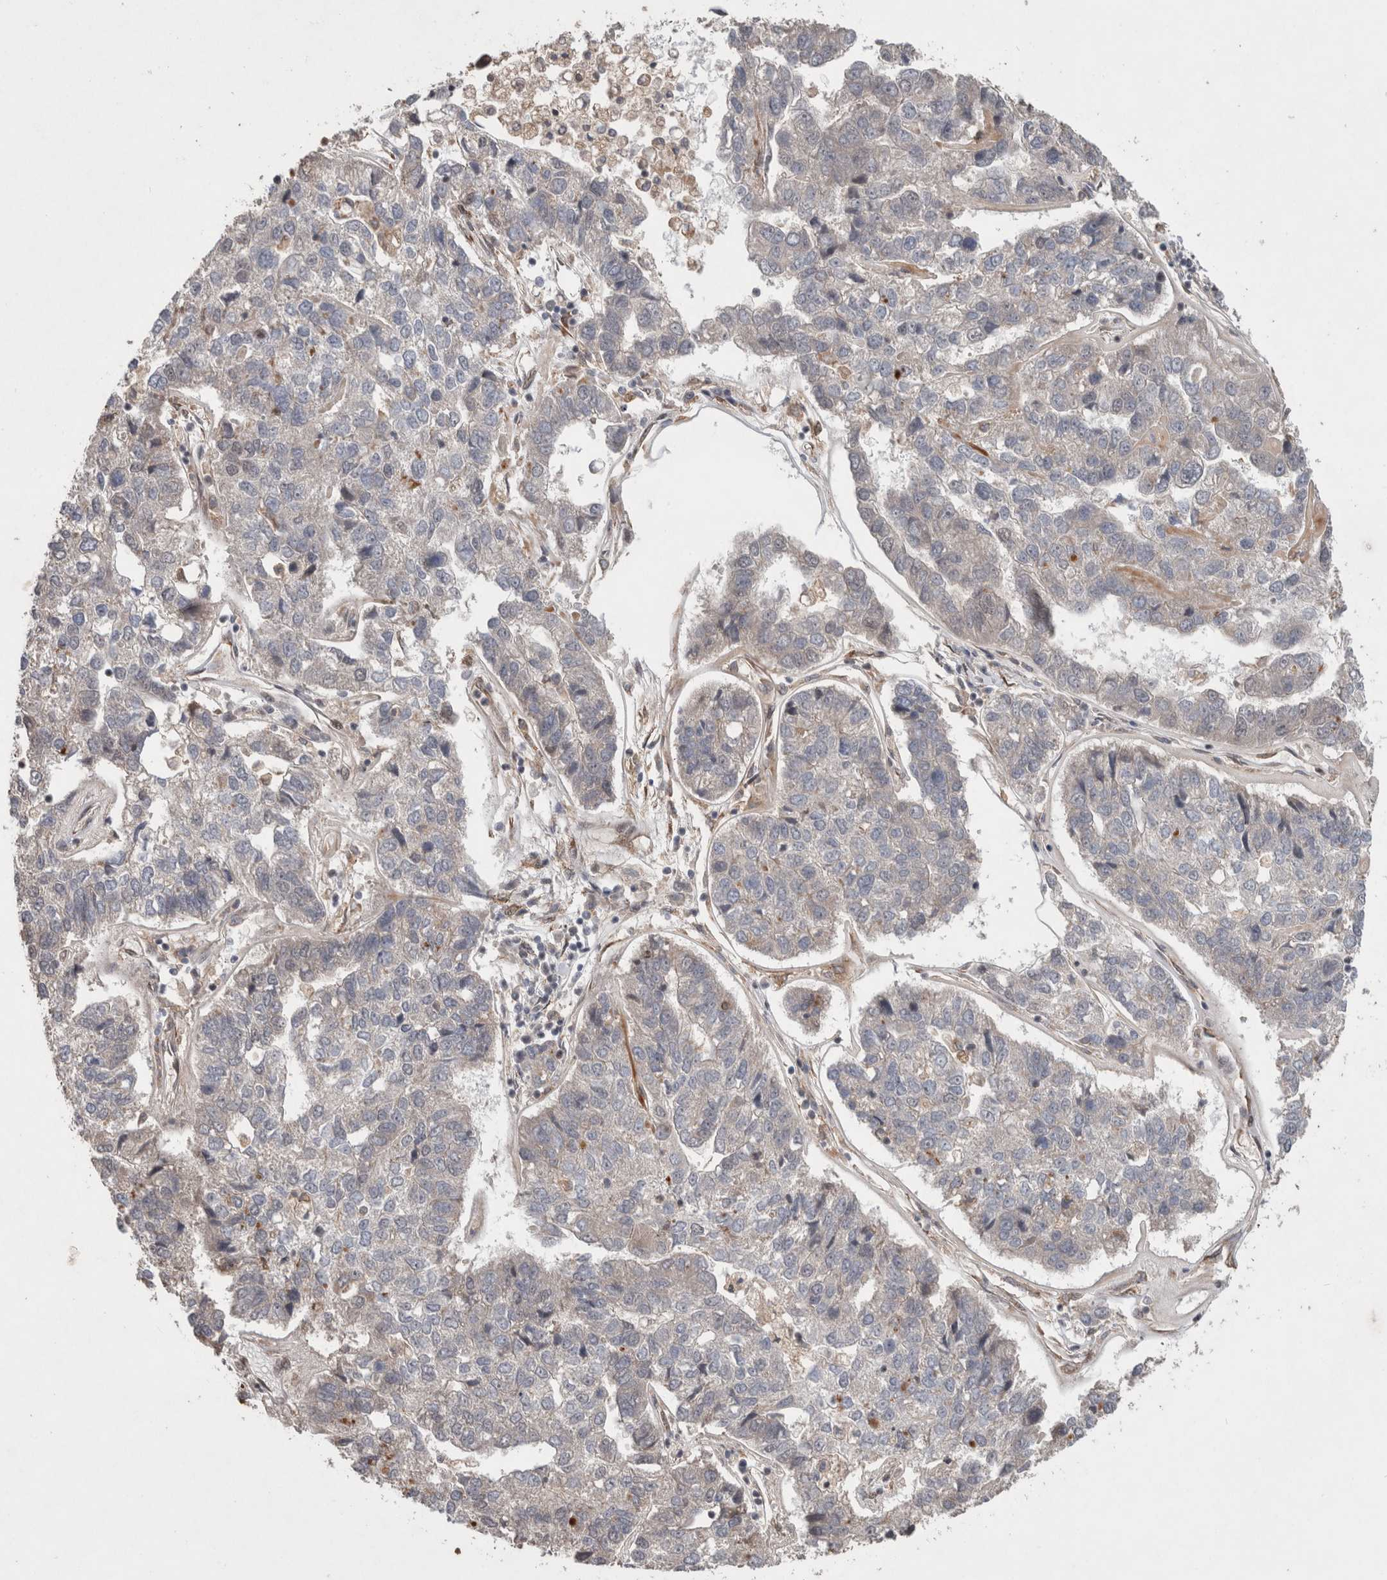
{"staining": {"intensity": "negative", "quantity": "none", "location": "none"}, "tissue": "pancreatic cancer", "cell_type": "Tumor cells", "image_type": "cancer", "snomed": [{"axis": "morphology", "description": "Adenocarcinoma, NOS"}, {"axis": "topography", "description": "Pancreas"}], "caption": "The immunohistochemistry micrograph has no significant expression in tumor cells of pancreatic cancer (adenocarcinoma) tissue. (Immunohistochemistry, brightfield microscopy, high magnification).", "gene": "GIMAP6", "patient": {"sex": "female", "age": 61}}